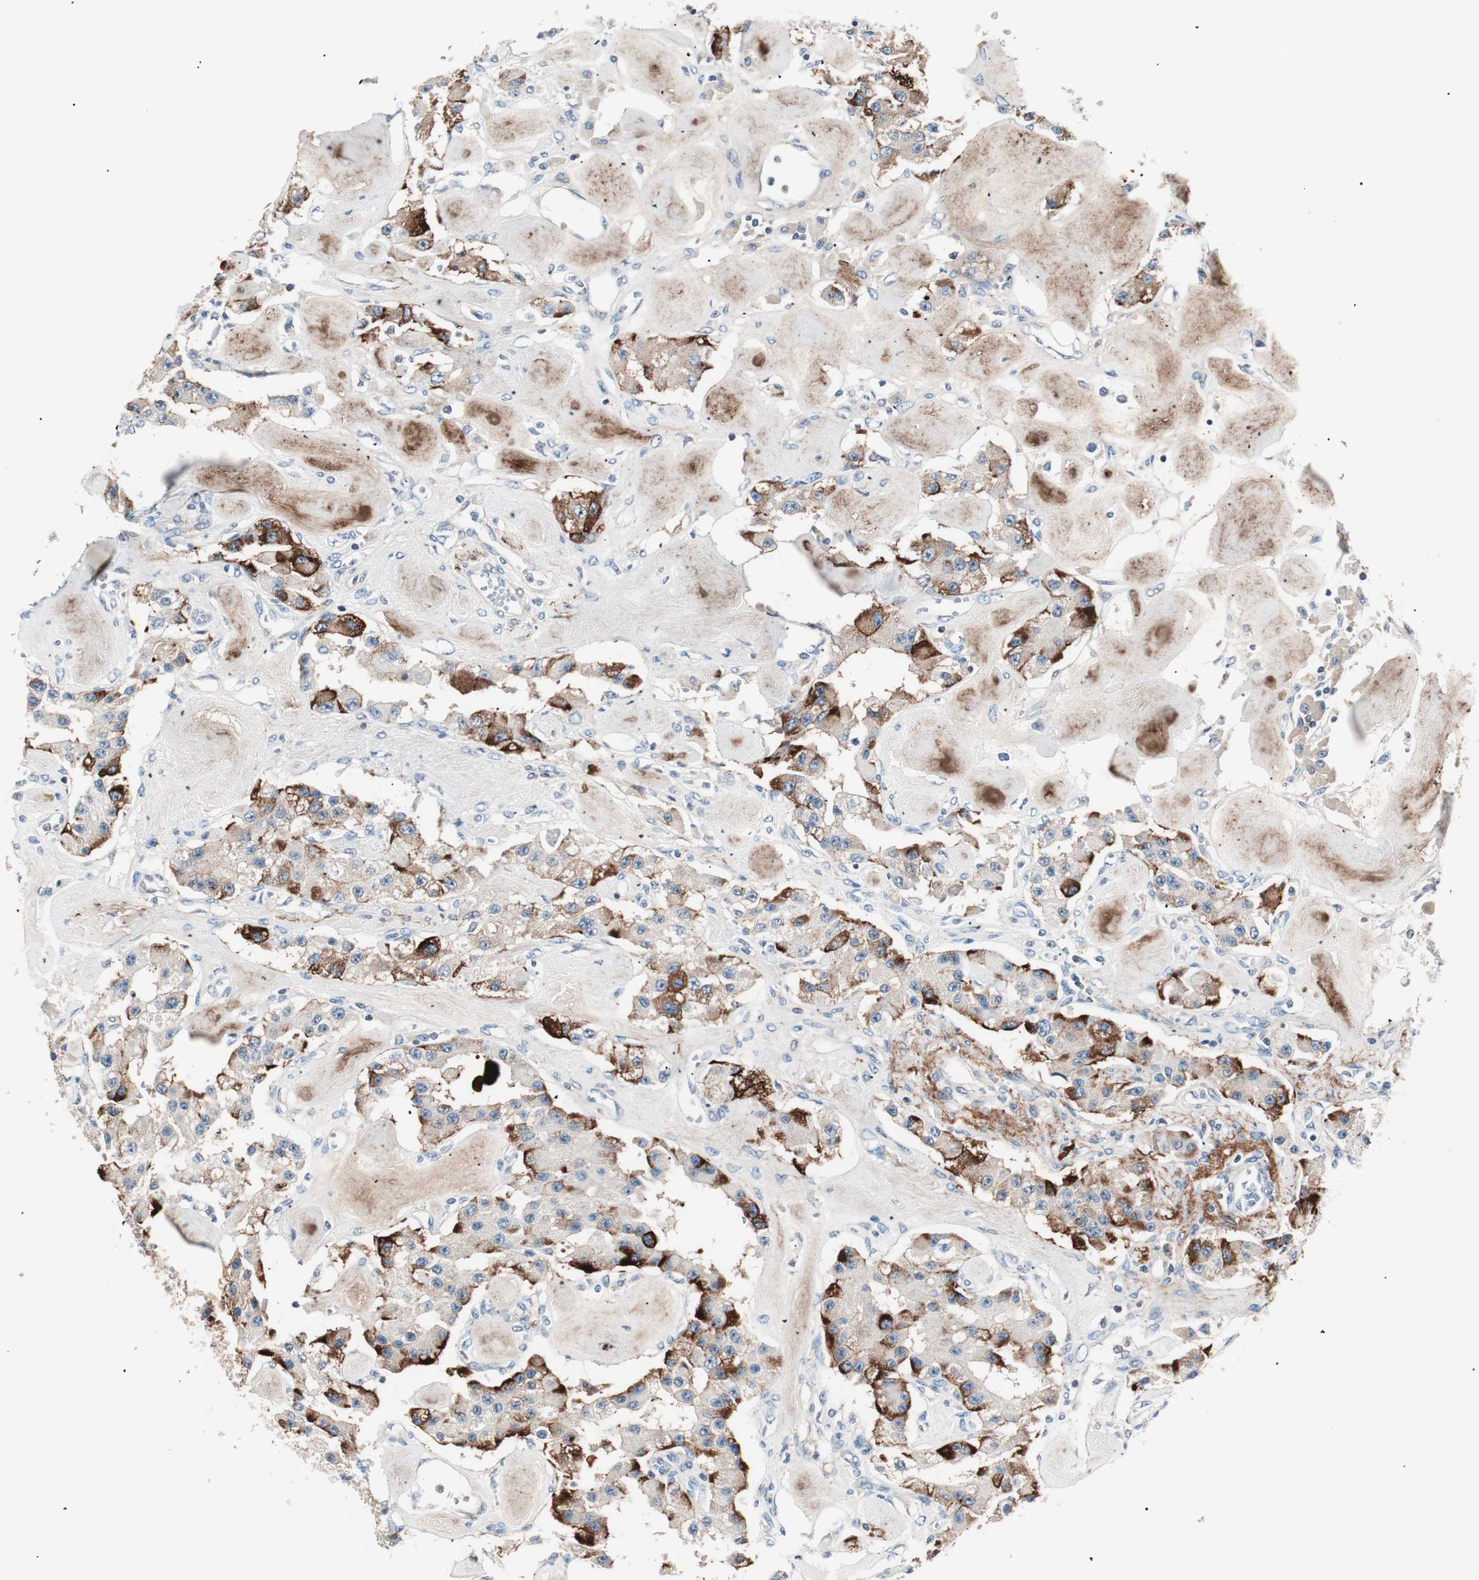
{"staining": {"intensity": "strong", "quantity": "<25%", "location": "cytoplasmic/membranous"}, "tissue": "carcinoid", "cell_type": "Tumor cells", "image_type": "cancer", "snomed": [{"axis": "morphology", "description": "Carcinoid, malignant, NOS"}, {"axis": "topography", "description": "Pancreas"}], "caption": "The immunohistochemical stain highlights strong cytoplasmic/membranous staining in tumor cells of carcinoid tissue.", "gene": "RAD54B", "patient": {"sex": "male", "age": 41}}